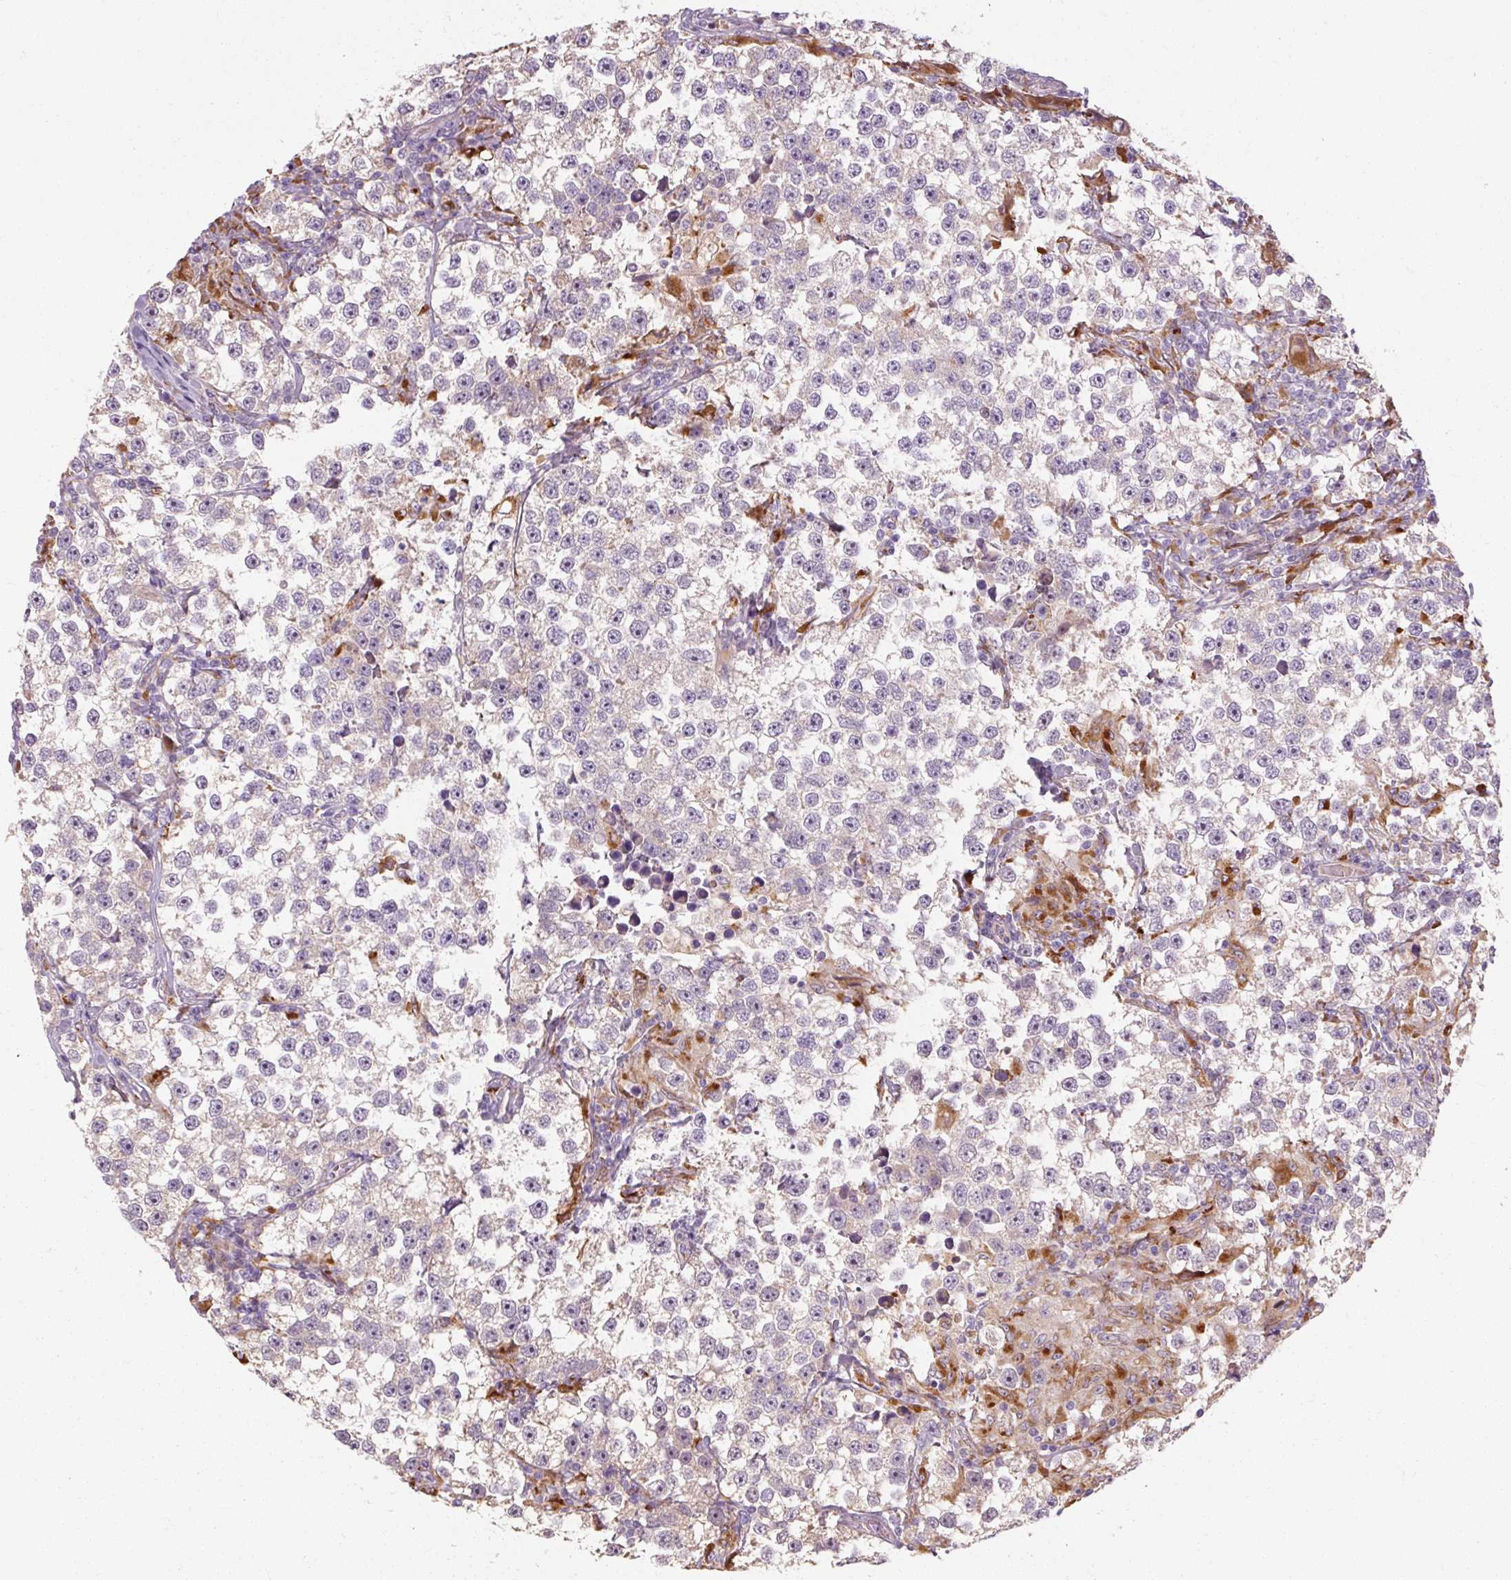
{"staining": {"intensity": "negative", "quantity": "none", "location": "none"}, "tissue": "testis cancer", "cell_type": "Tumor cells", "image_type": "cancer", "snomed": [{"axis": "morphology", "description": "Seminoma, NOS"}, {"axis": "topography", "description": "Testis"}], "caption": "Tumor cells are negative for protein expression in human testis cancer.", "gene": "TBC1D4", "patient": {"sex": "male", "age": 46}}